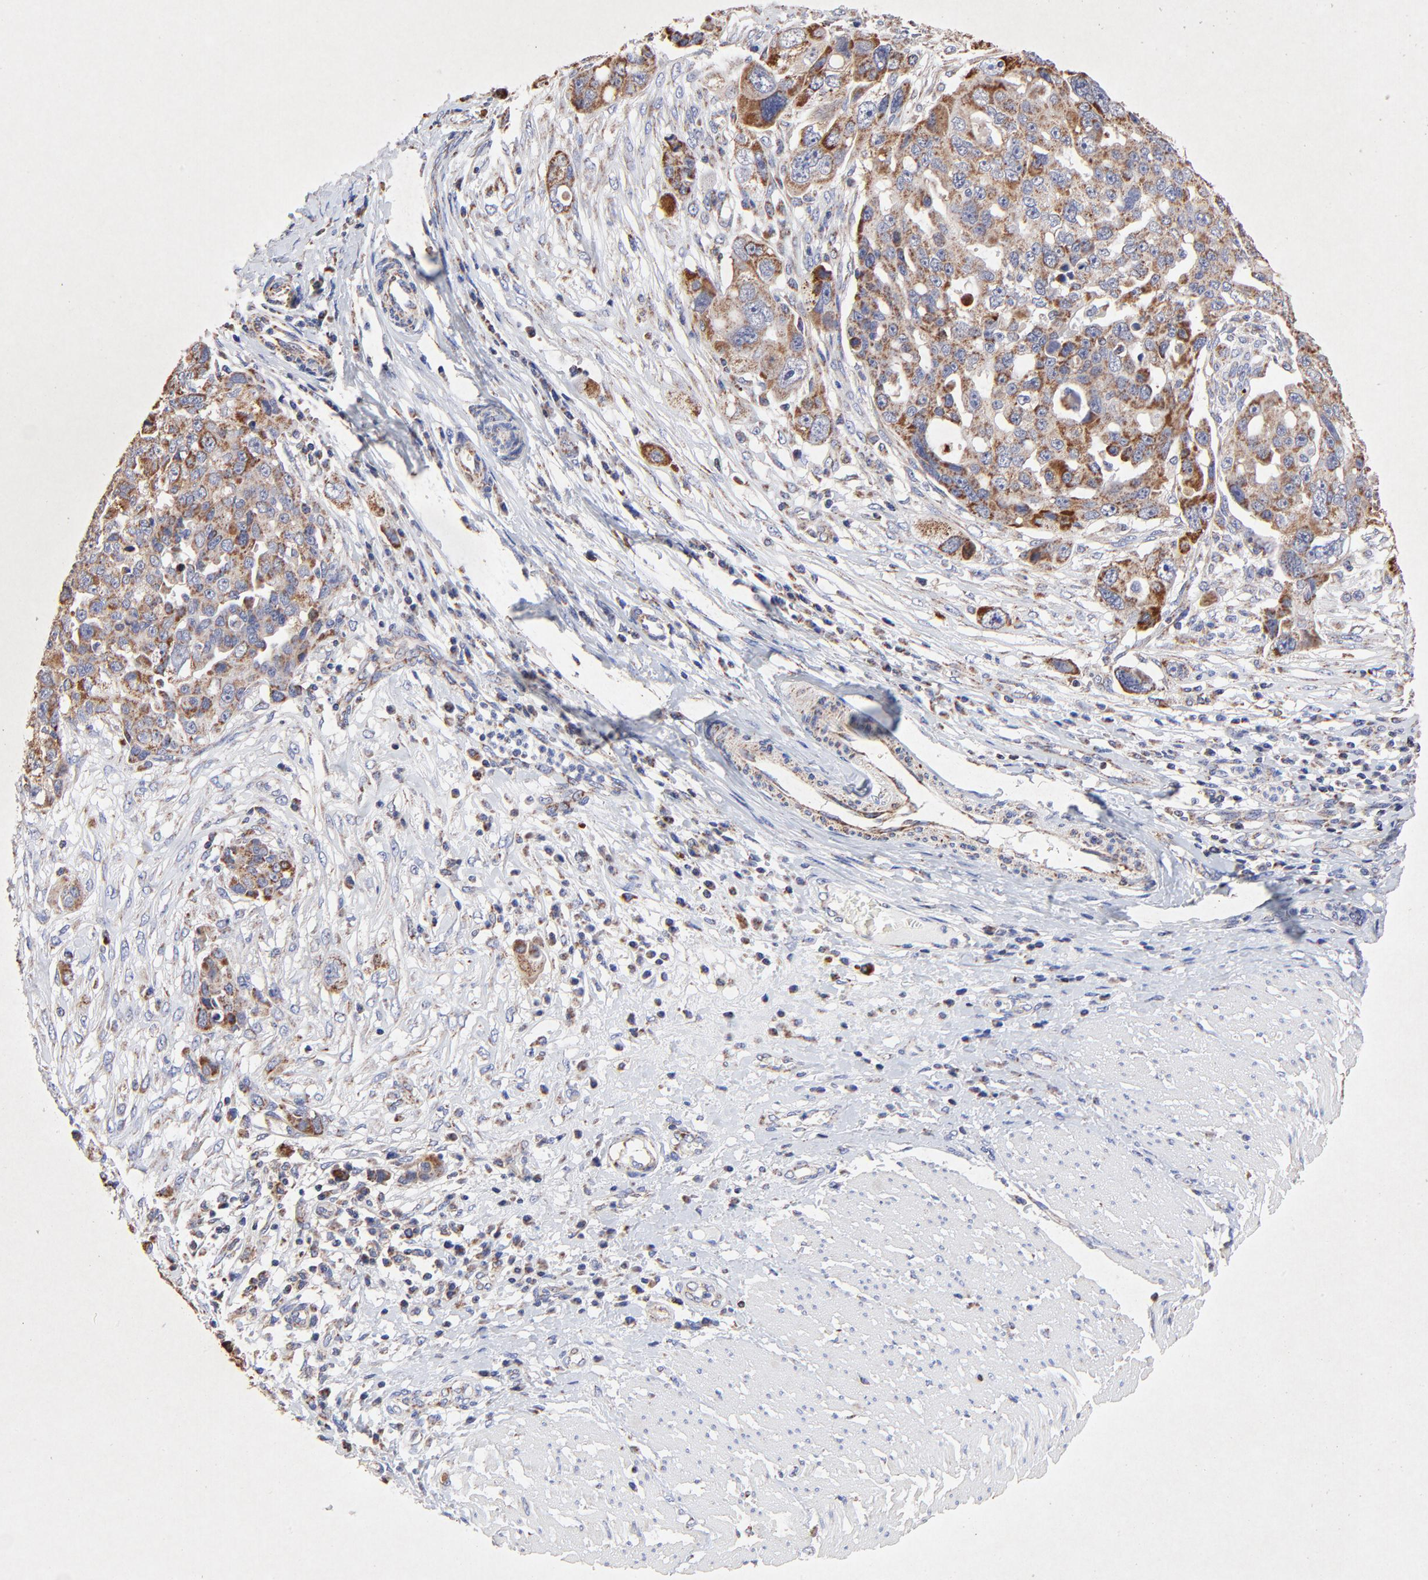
{"staining": {"intensity": "moderate", "quantity": ">75%", "location": "cytoplasmic/membranous"}, "tissue": "ovarian cancer", "cell_type": "Tumor cells", "image_type": "cancer", "snomed": [{"axis": "morphology", "description": "Carcinoma, endometroid"}, {"axis": "topography", "description": "Ovary"}], "caption": "DAB immunohistochemical staining of human ovarian endometroid carcinoma shows moderate cytoplasmic/membranous protein staining in approximately >75% of tumor cells.", "gene": "SSBP1", "patient": {"sex": "female", "age": 75}}